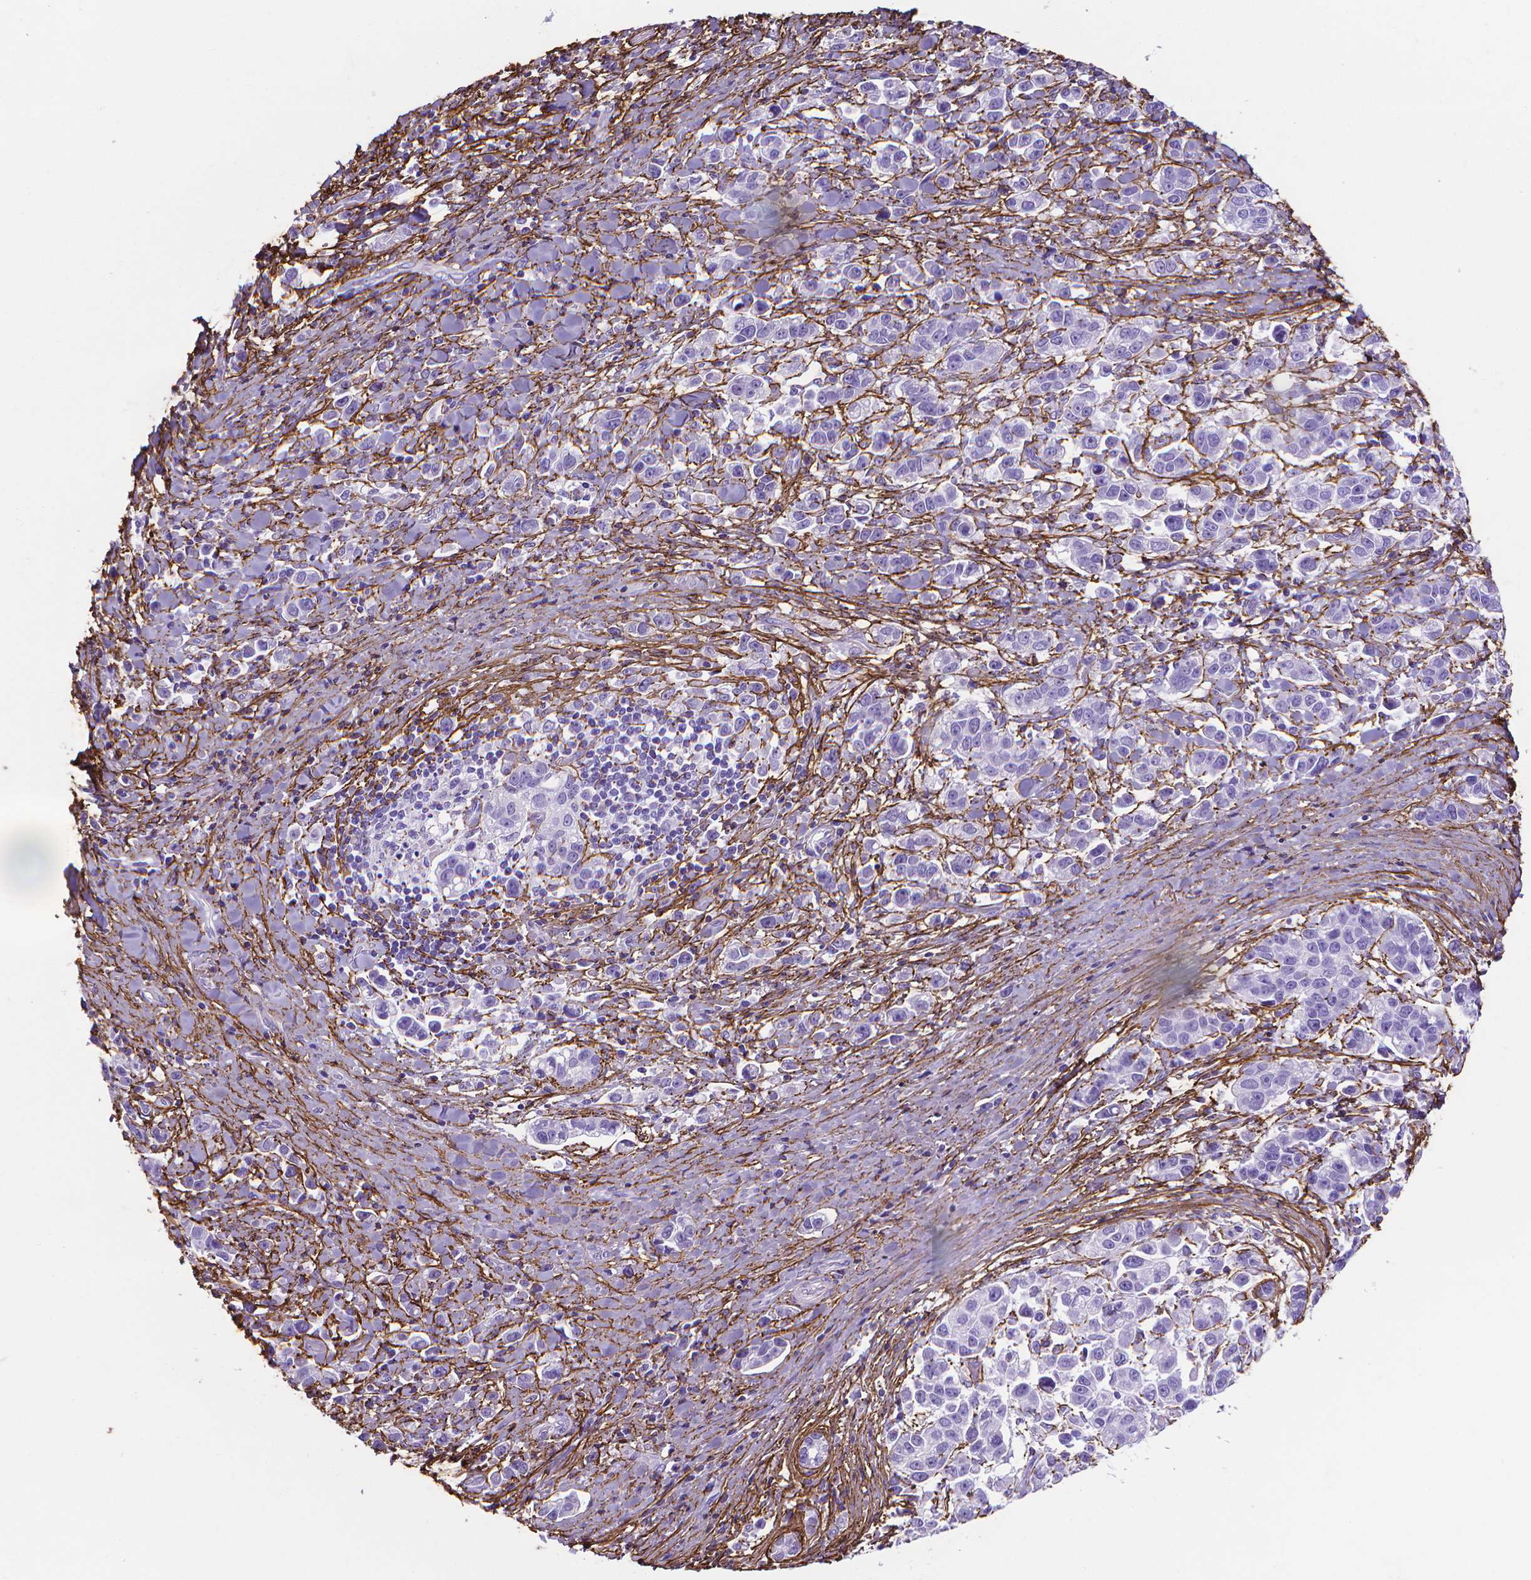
{"staining": {"intensity": "negative", "quantity": "none", "location": "none"}, "tissue": "stomach cancer", "cell_type": "Tumor cells", "image_type": "cancer", "snomed": [{"axis": "morphology", "description": "Adenocarcinoma, NOS"}, {"axis": "topography", "description": "Stomach"}], "caption": "Immunohistochemistry of stomach cancer displays no staining in tumor cells. (DAB (3,3'-diaminobenzidine) immunohistochemistry visualized using brightfield microscopy, high magnification).", "gene": "MFAP2", "patient": {"sex": "male", "age": 93}}